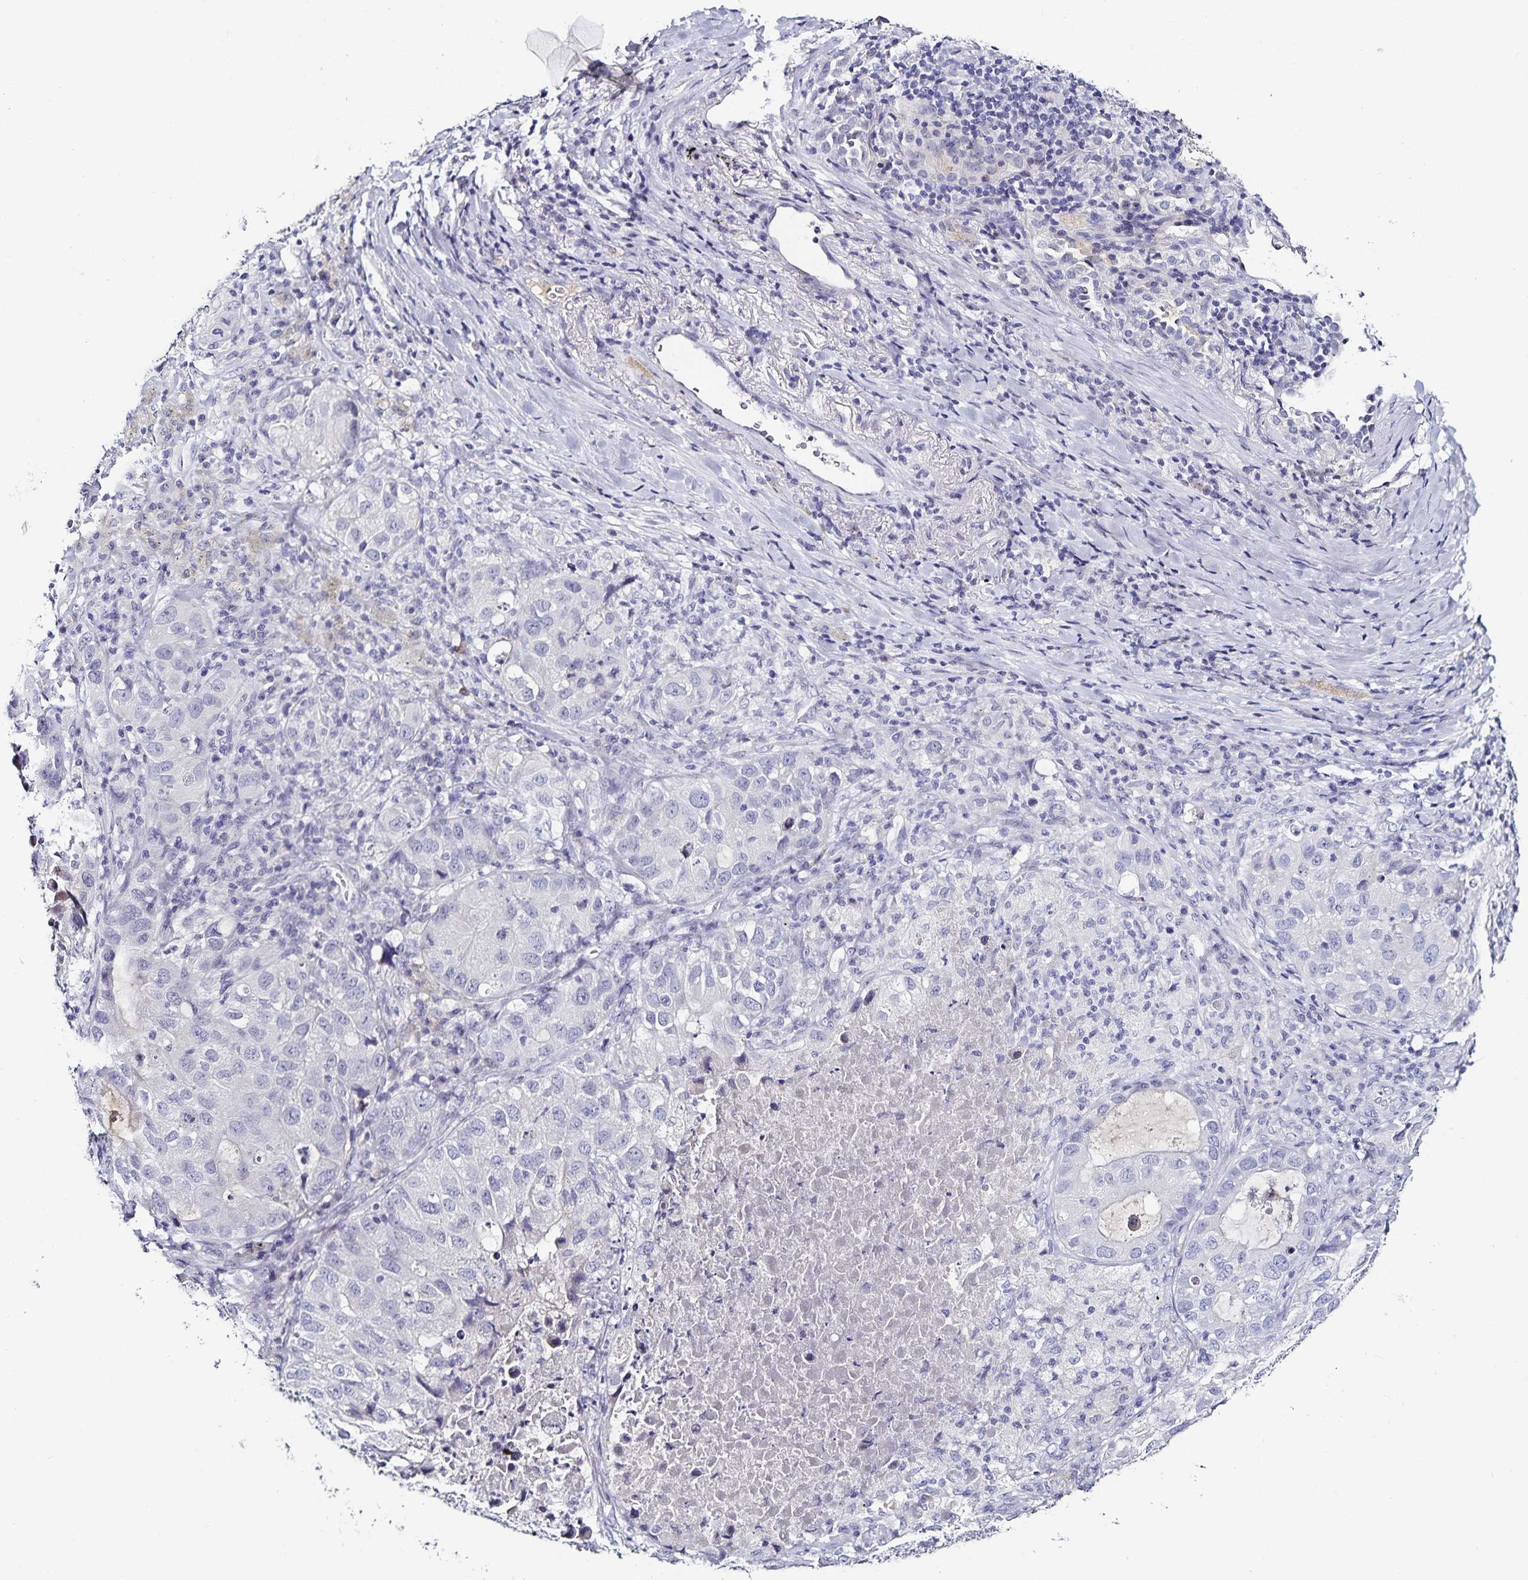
{"staining": {"intensity": "negative", "quantity": "none", "location": "none"}, "tissue": "lung cancer", "cell_type": "Tumor cells", "image_type": "cancer", "snomed": [{"axis": "morphology", "description": "Normal morphology"}, {"axis": "morphology", "description": "Adenocarcinoma, NOS"}, {"axis": "topography", "description": "Lymph node"}, {"axis": "topography", "description": "Lung"}], "caption": "There is no significant positivity in tumor cells of adenocarcinoma (lung). (DAB (3,3'-diaminobenzidine) IHC with hematoxylin counter stain).", "gene": "TTR", "patient": {"sex": "female", "age": 51}}